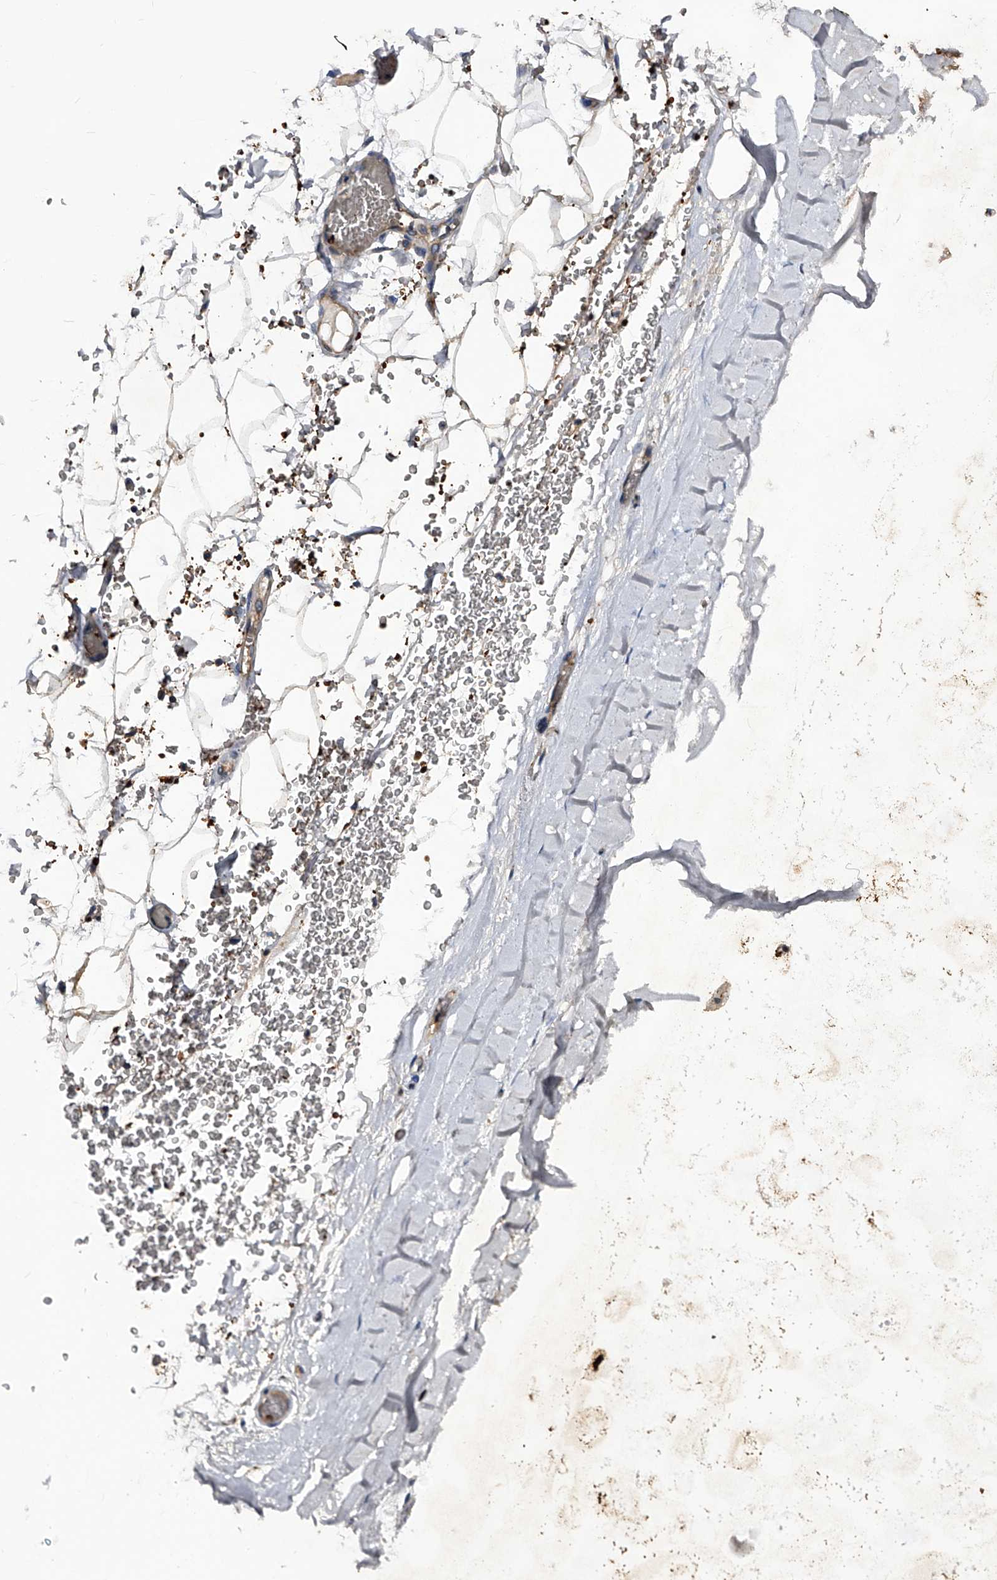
{"staining": {"intensity": "negative", "quantity": "none", "location": "none"}, "tissue": "adipose tissue", "cell_type": "Adipocytes", "image_type": "normal", "snomed": [{"axis": "morphology", "description": "Normal tissue, NOS"}, {"axis": "topography", "description": "Bronchus"}], "caption": "Immunohistochemical staining of unremarkable adipose tissue shows no significant expression in adipocytes. (DAB immunohistochemistry (IHC) visualized using brightfield microscopy, high magnification).", "gene": "ZNF30", "patient": {"sex": "male", "age": 66}}